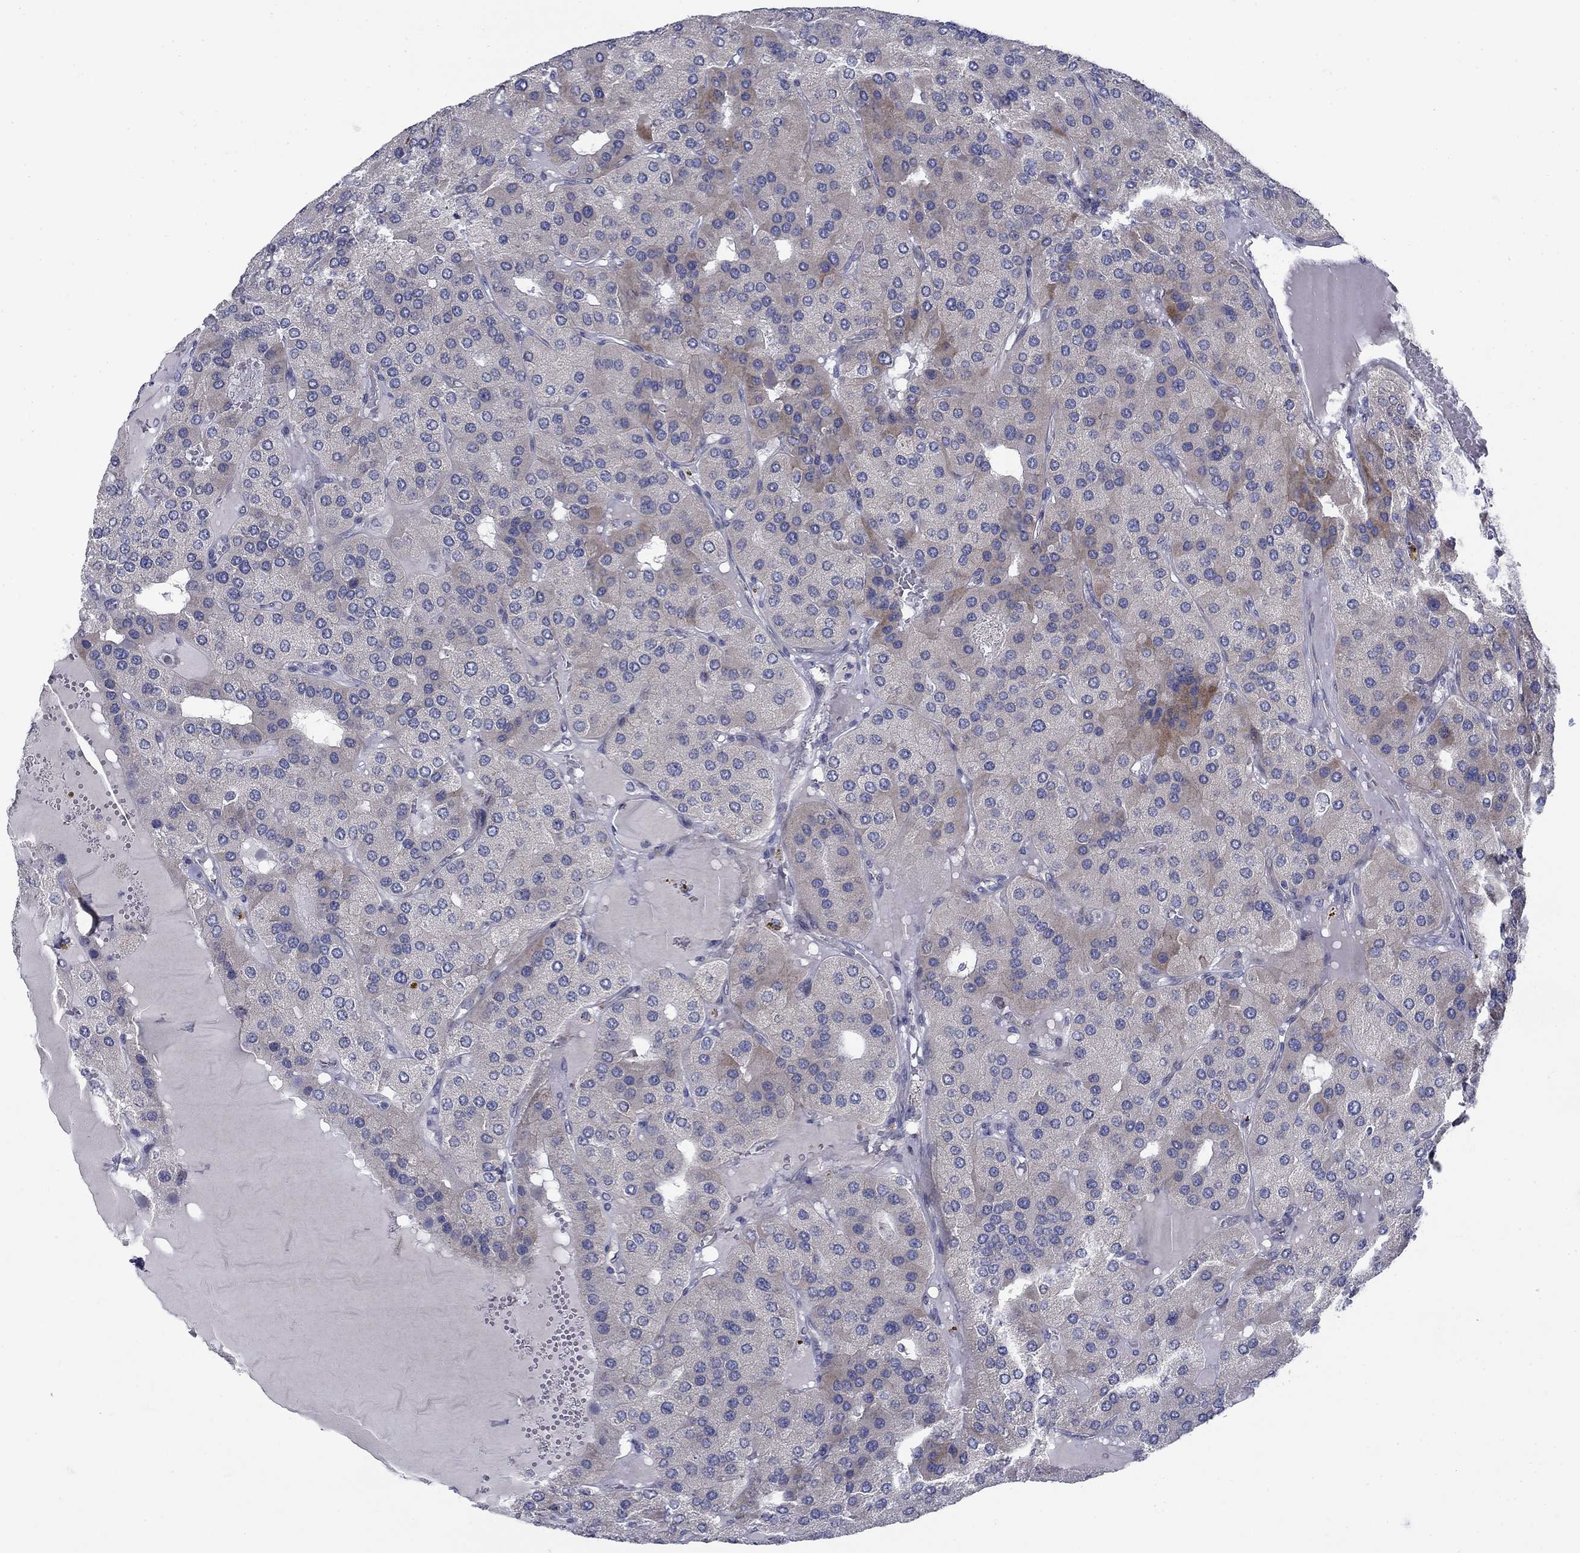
{"staining": {"intensity": "moderate", "quantity": "<25%", "location": "cytoplasmic/membranous"}, "tissue": "parathyroid gland", "cell_type": "Glandular cells", "image_type": "normal", "snomed": [{"axis": "morphology", "description": "Normal tissue, NOS"}, {"axis": "morphology", "description": "Adenoma, NOS"}, {"axis": "topography", "description": "Parathyroid gland"}], "caption": "Moderate cytoplasmic/membranous expression for a protein is appreciated in approximately <25% of glandular cells of unremarkable parathyroid gland using immunohistochemistry.", "gene": "FXR1", "patient": {"sex": "female", "age": 86}}